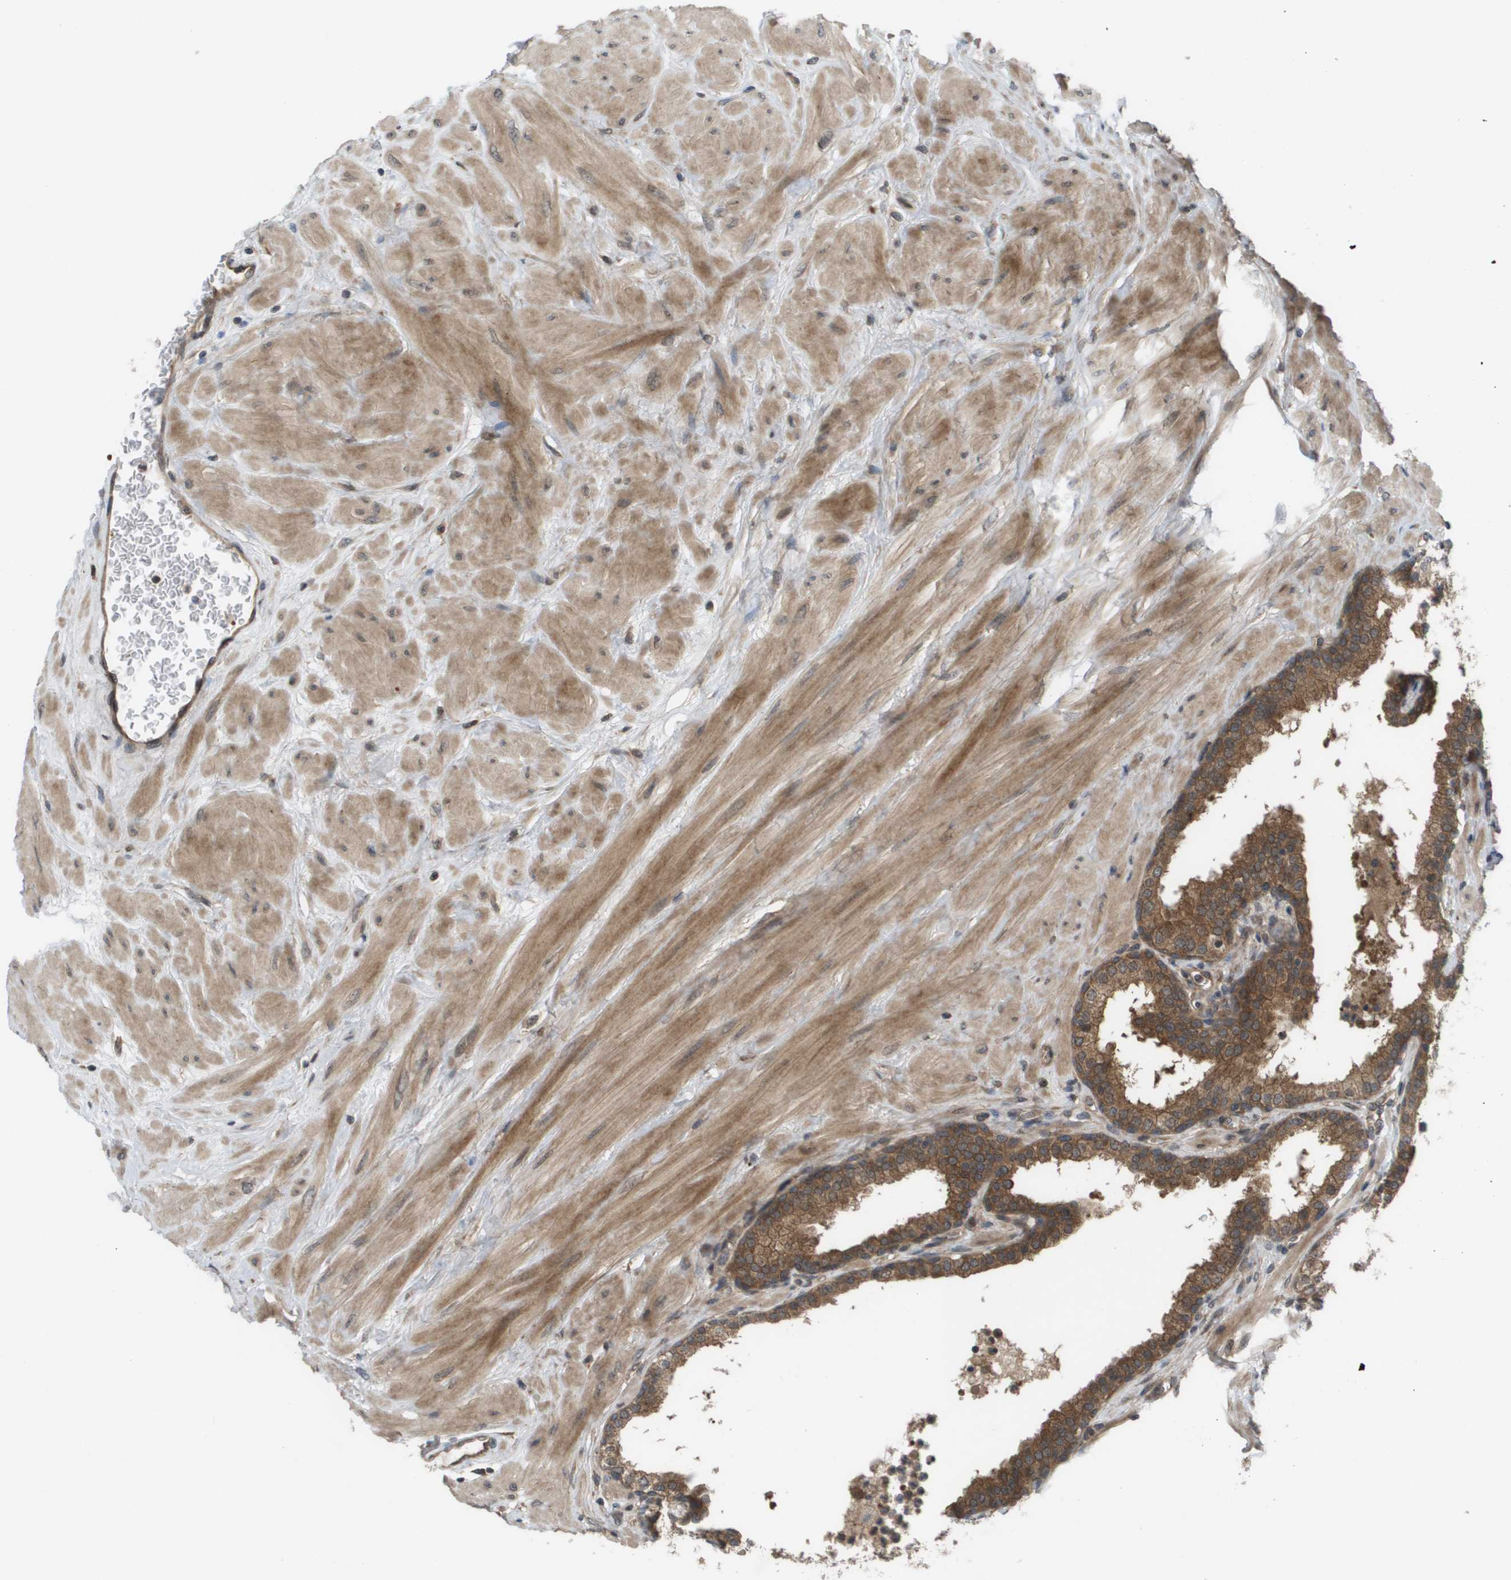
{"staining": {"intensity": "strong", "quantity": ">75%", "location": "cytoplasmic/membranous"}, "tissue": "prostate", "cell_type": "Glandular cells", "image_type": "normal", "snomed": [{"axis": "morphology", "description": "Normal tissue, NOS"}, {"axis": "topography", "description": "Prostate"}], "caption": "A high-resolution micrograph shows immunohistochemistry staining of unremarkable prostate, which displays strong cytoplasmic/membranous staining in approximately >75% of glandular cells.", "gene": "CTPS2", "patient": {"sex": "male", "age": 51}}